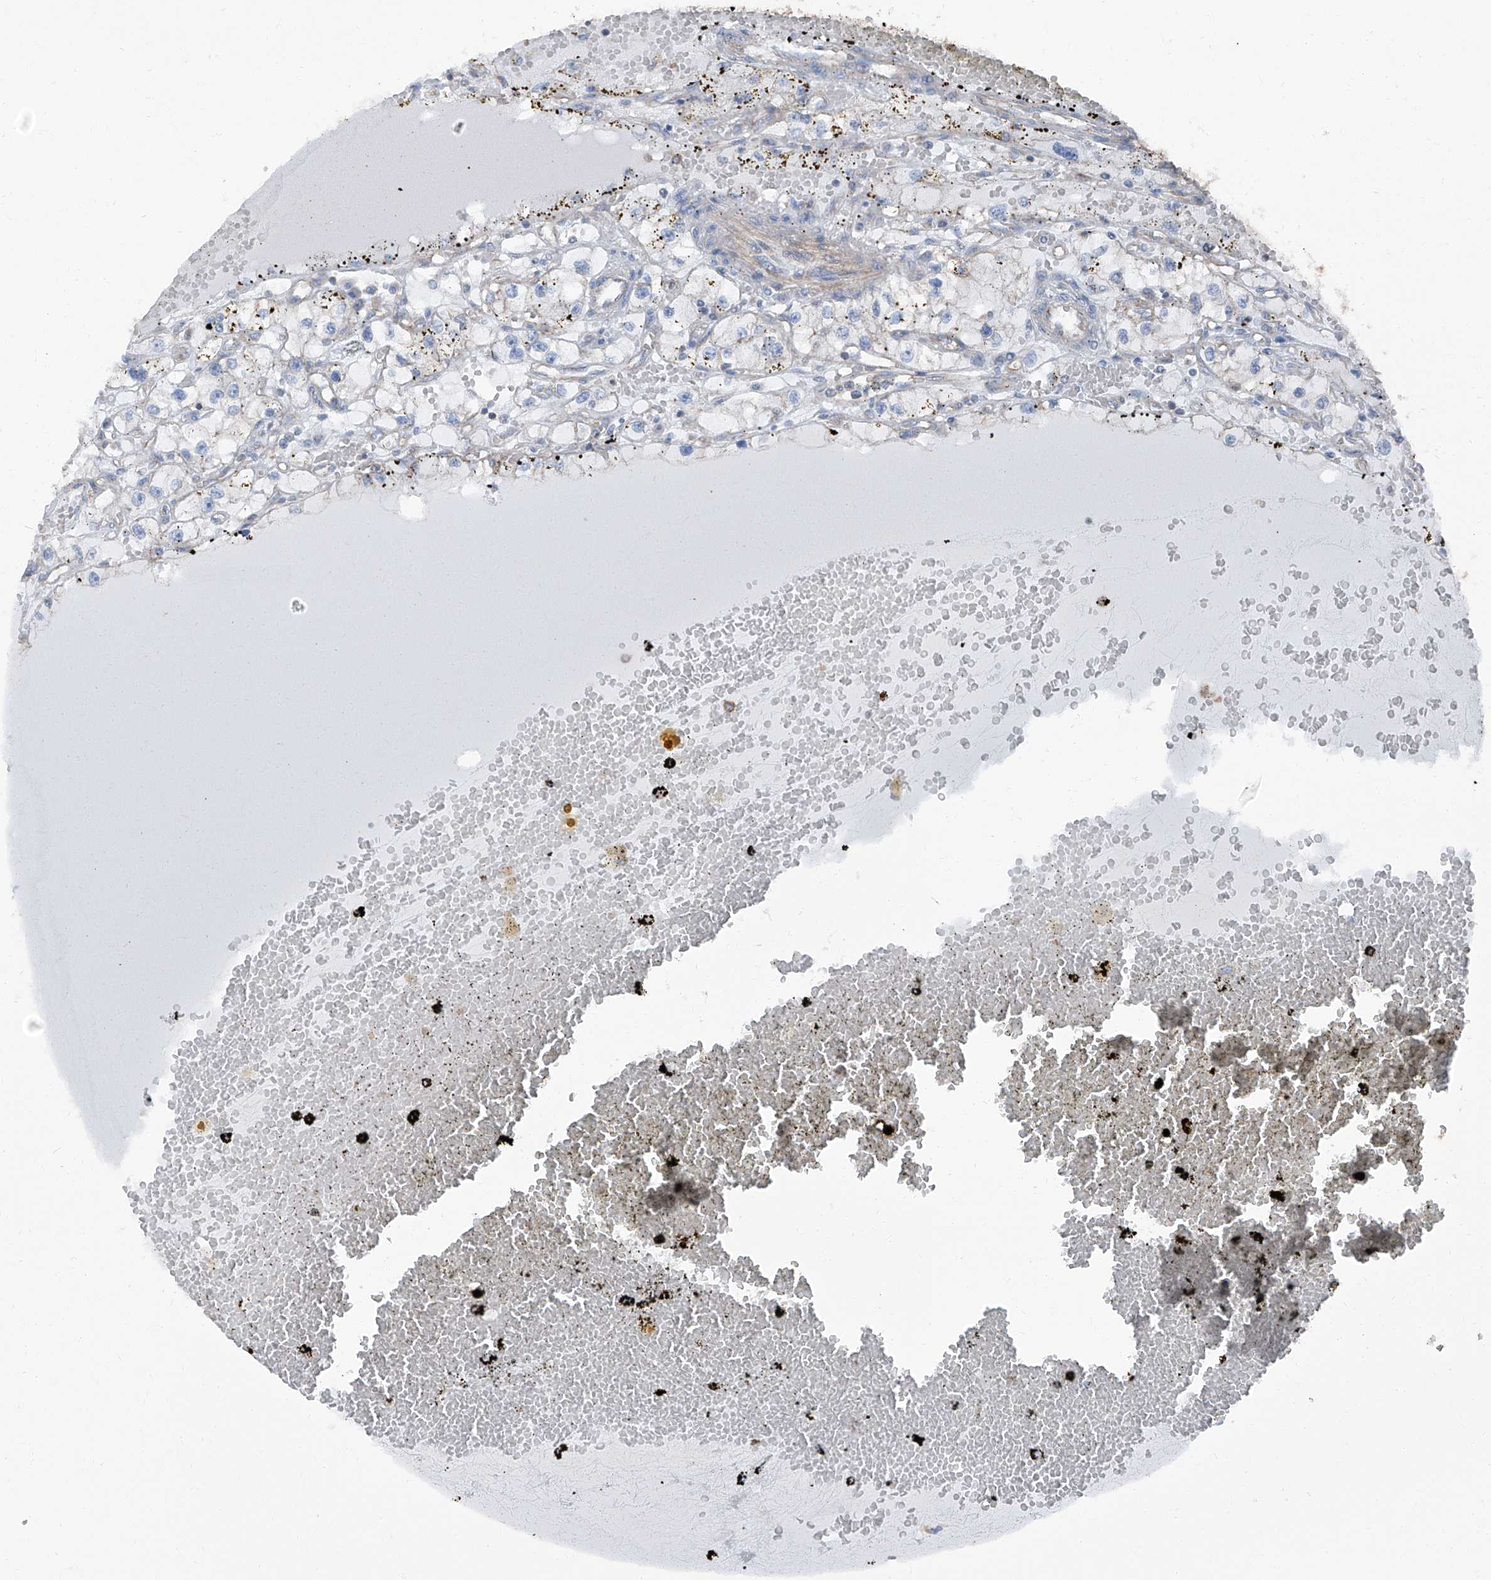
{"staining": {"intensity": "negative", "quantity": "none", "location": "none"}, "tissue": "renal cancer", "cell_type": "Tumor cells", "image_type": "cancer", "snomed": [{"axis": "morphology", "description": "Adenocarcinoma, NOS"}, {"axis": "topography", "description": "Kidney"}], "caption": "Immunohistochemistry photomicrograph of neoplastic tissue: renal adenocarcinoma stained with DAB reveals no significant protein staining in tumor cells.", "gene": "GPR142", "patient": {"sex": "male", "age": 56}}